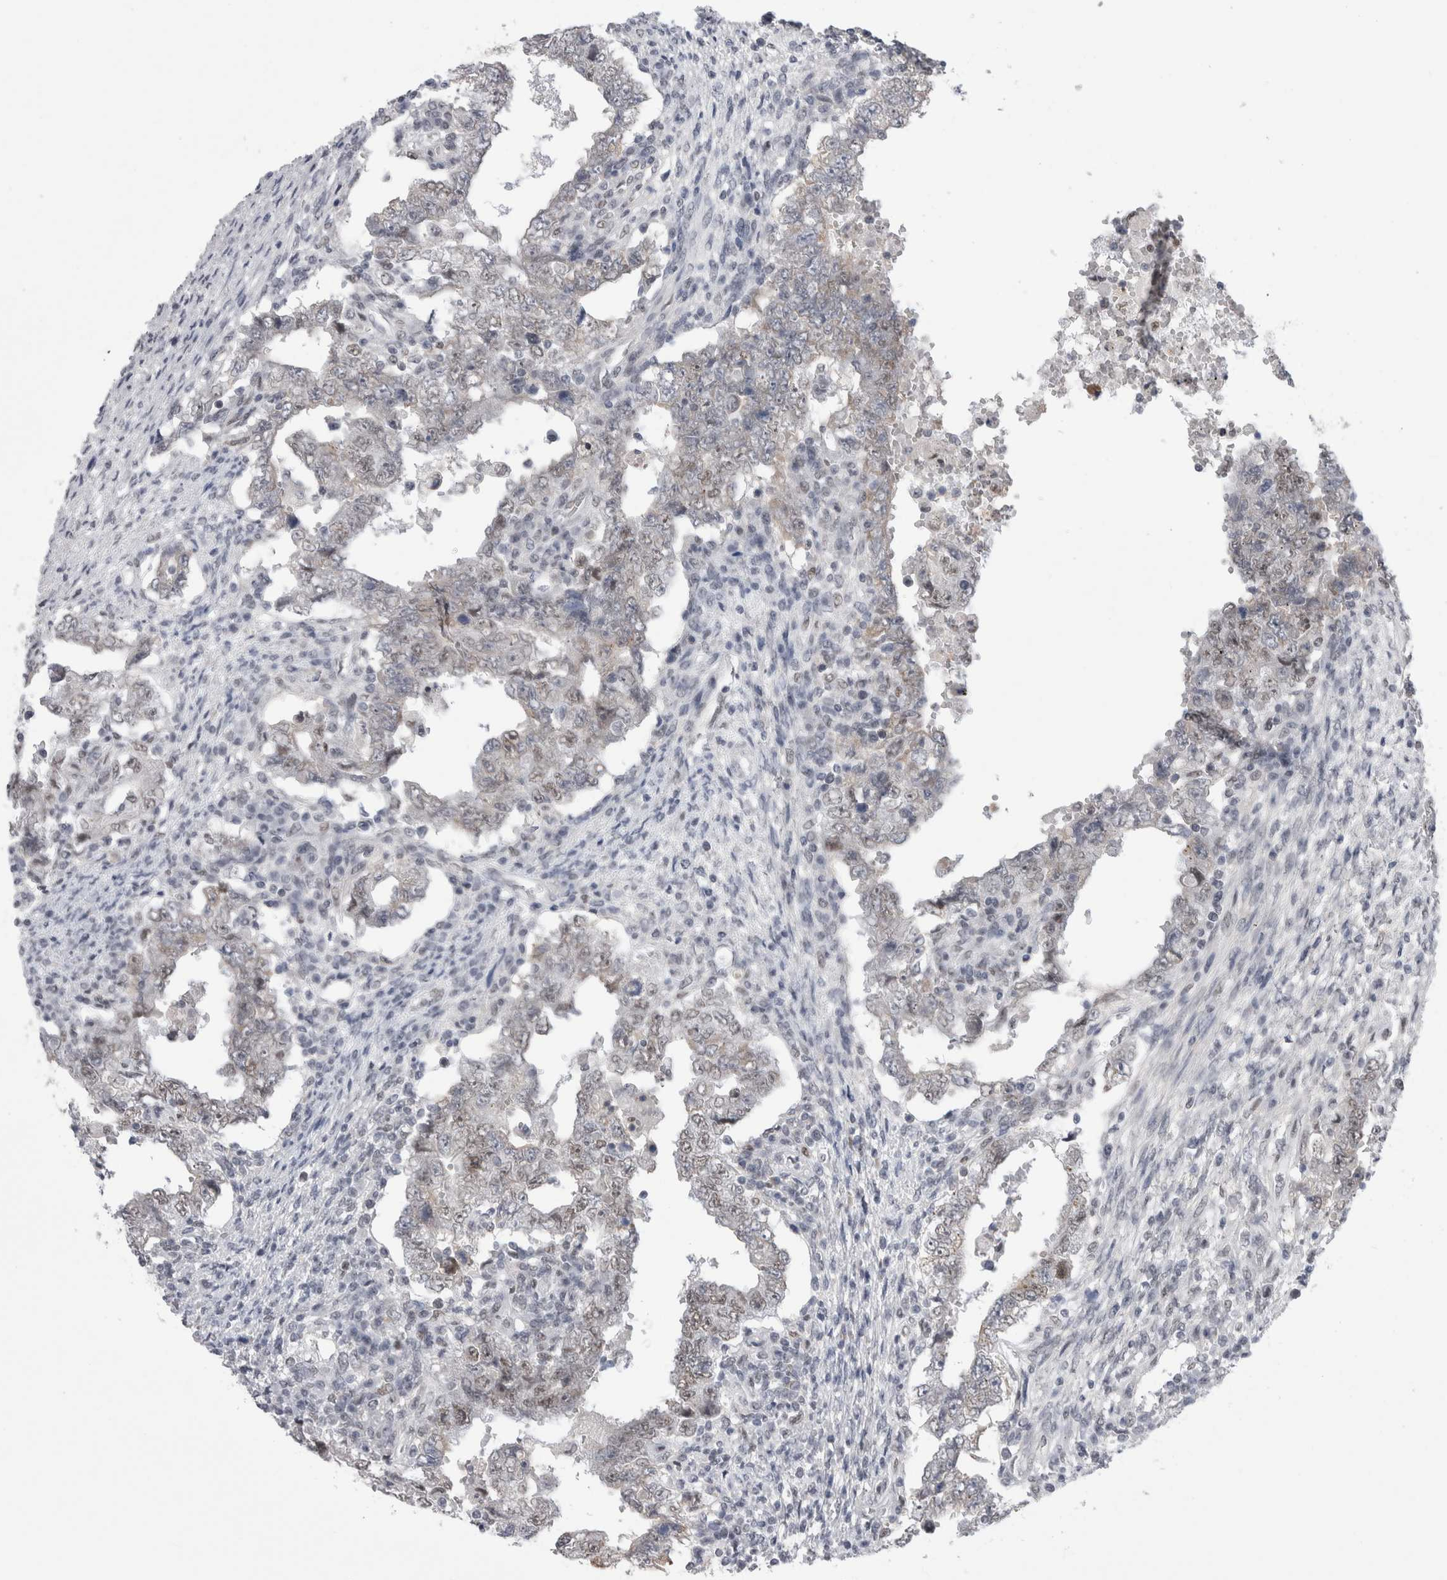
{"staining": {"intensity": "weak", "quantity": "25%-75%", "location": "nuclear"}, "tissue": "testis cancer", "cell_type": "Tumor cells", "image_type": "cancer", "snomed": [{"axis": "morphology", "description": "Carcinoma, Embryonal, NOS"}, {"axis": "topography", "description": "Testis"}], "caption": "Weak nuclear protein staining is present in approximately 25%-75% of tumor cells in testis cancer (embryonal carcinoma).", "gene": "API5", "patient": {"sex": "male", "age": 26}}